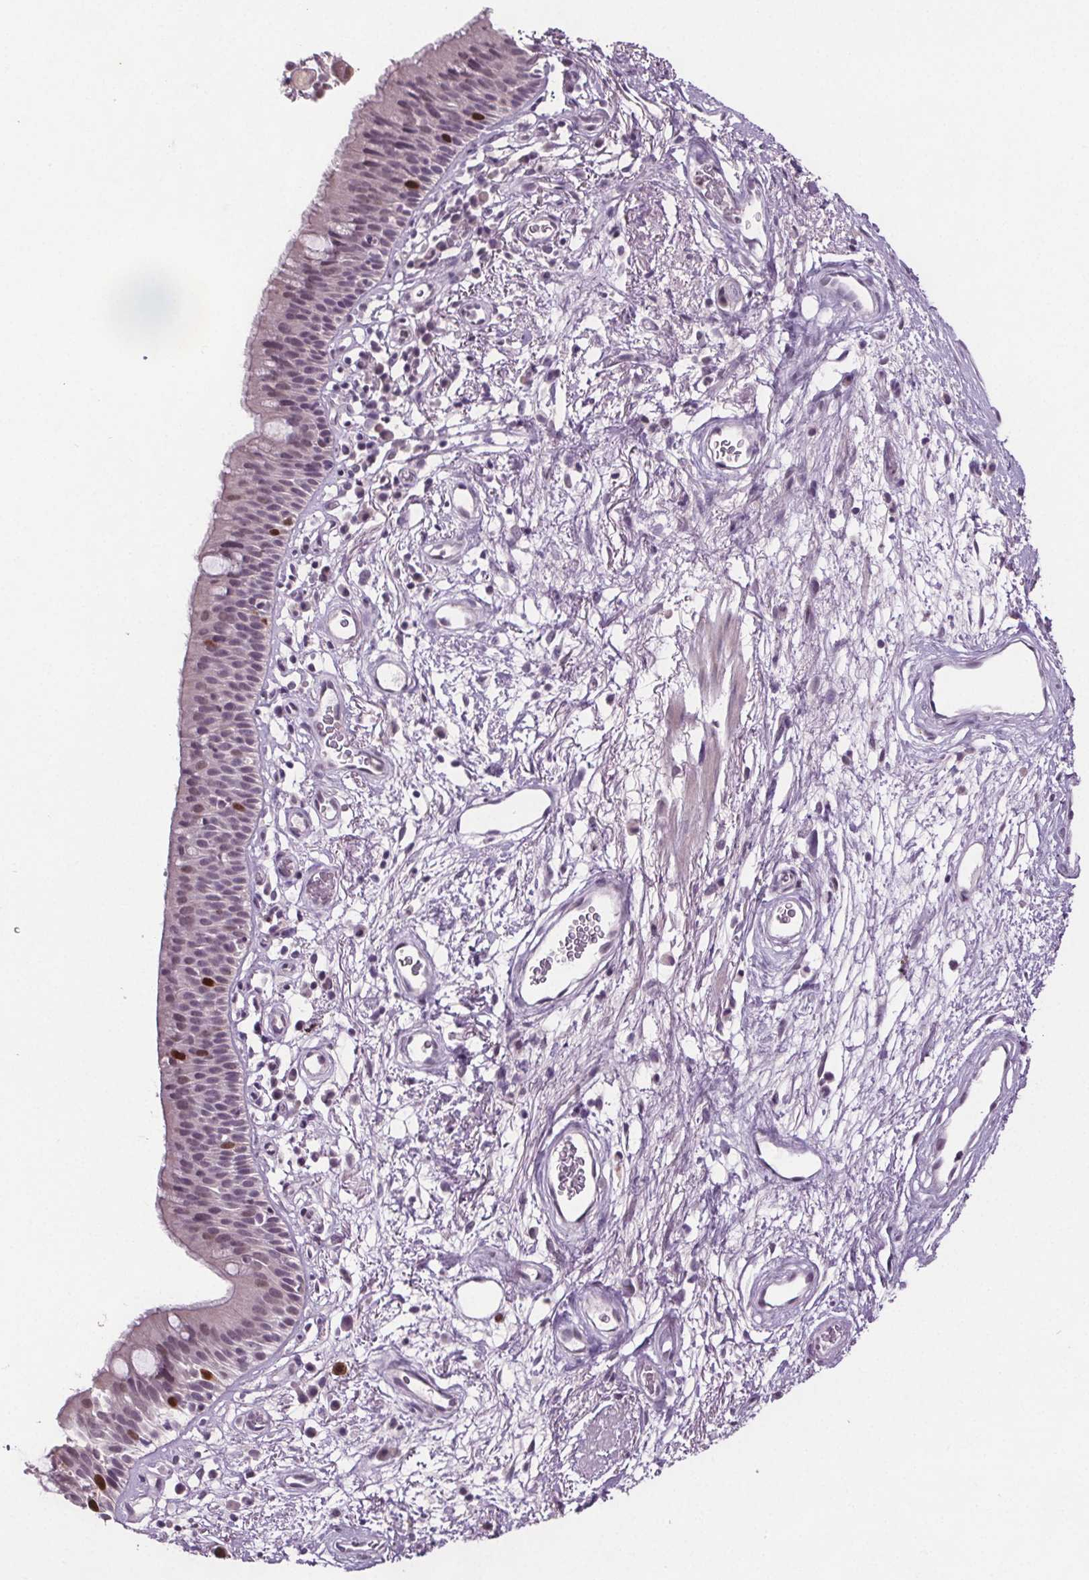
{"staining": {"intensity": "moderate", "quantity": "<25%", "location": "nuclear"}, "tissue": "bronchus", "cell_type": "Respiratory epithelial cells", "image_type": "normal", "snomed": [{"axis": "morphology", "description": "Normal tissue, NOS"}, {"axis": "topography", "description": "Cartilage tissue"}, {"axis": "topography", "description": "Bronchus"}], "caption": "Moderate nuclear expression for a protein is identified in approximately <25% of respiratory epithelial cells of normal bronchus using immunohistochemistry (IHC).", "gene": "CENPF", "patient": {"sex": "male", "age": 58}}